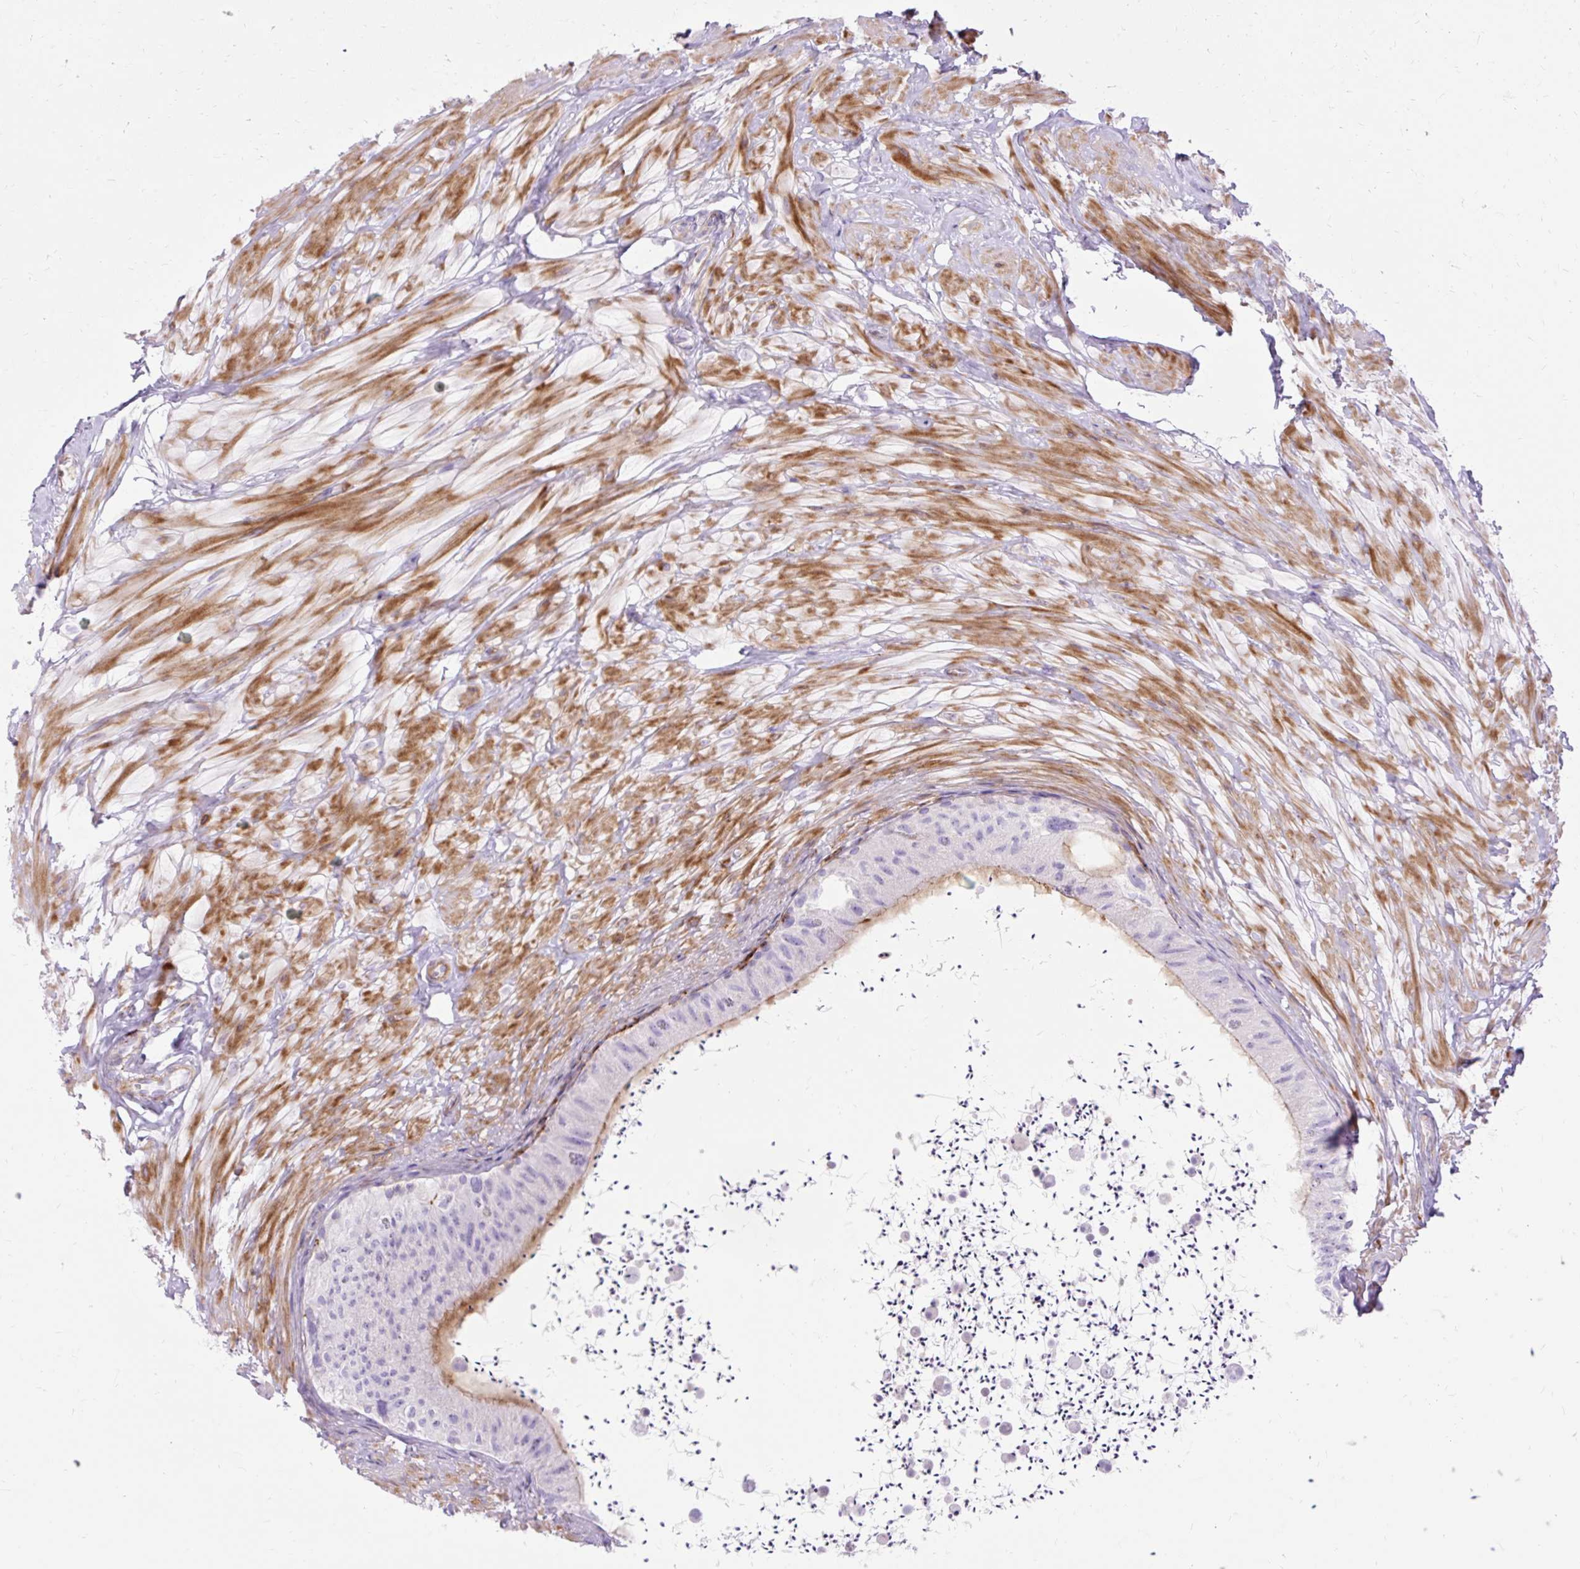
{"staining": {"intensity": "moderate", "quantity": "25%-75%", "location": "cytoplasmic/membranous"}, "tissue": "epididymis", "cell_type": "Glandular cells", "image_type": "normal", "snomed": [{"axis": "morphology", "description": "Normal tissue, NOS"}, {"axis": "topography", "description": "Epididymis"}, {"axis": "topography", "description": "Peripheral nerve tissue"}], "caption": "Moderate cytoplasmic/membranous protein staining is identified in approximately 25%-75% of glandular cells in epididymis. Using DAB (3,3'-diaminobenzidine) (brown) and hematoxylin (blue) stains, captured at high magnification using brightfield microscopy.", "gene": "CORO7", "patient": {"sex": "male", "age": 32}}